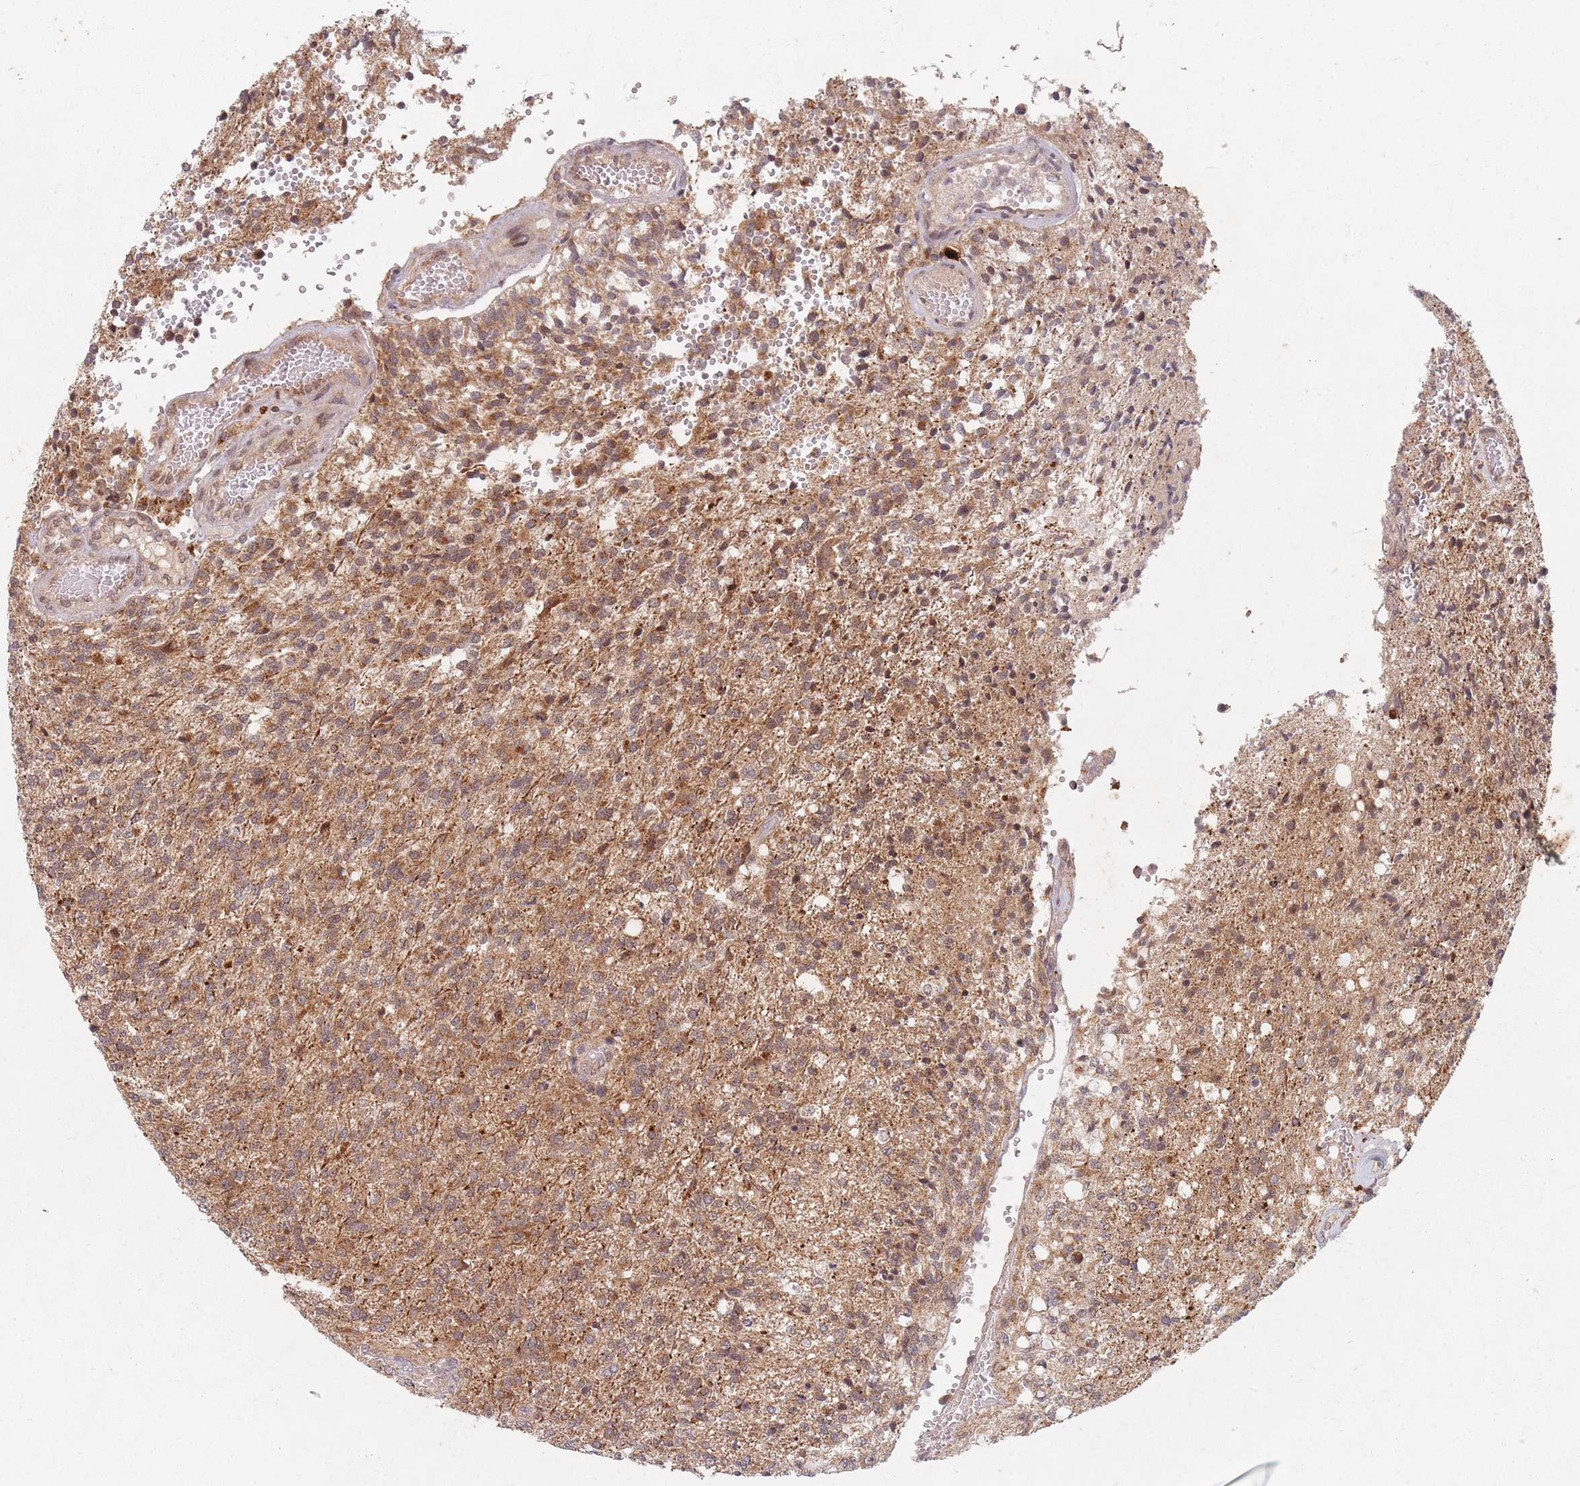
{"staining": {"intensity": "moderate", "quantity": ">75%", "location": "cytoplasmic/membranous"}, "tissue": "glioma", "cell_type": "Tumor cells", "image_type": "cancer", "snomed": [{"axis": "morphology", "description": "Glioma, malignant, High grade"}, {"axis": "topography", "description": "Brain"}], "caption": "Immunohistochemical staining of human glioma demonstrates moderate cytoplasmic/membranous protein staining in approximately >75% of tumor cells.", "gene": "RADX", "patient": {"sex": "male", "age": 56}}